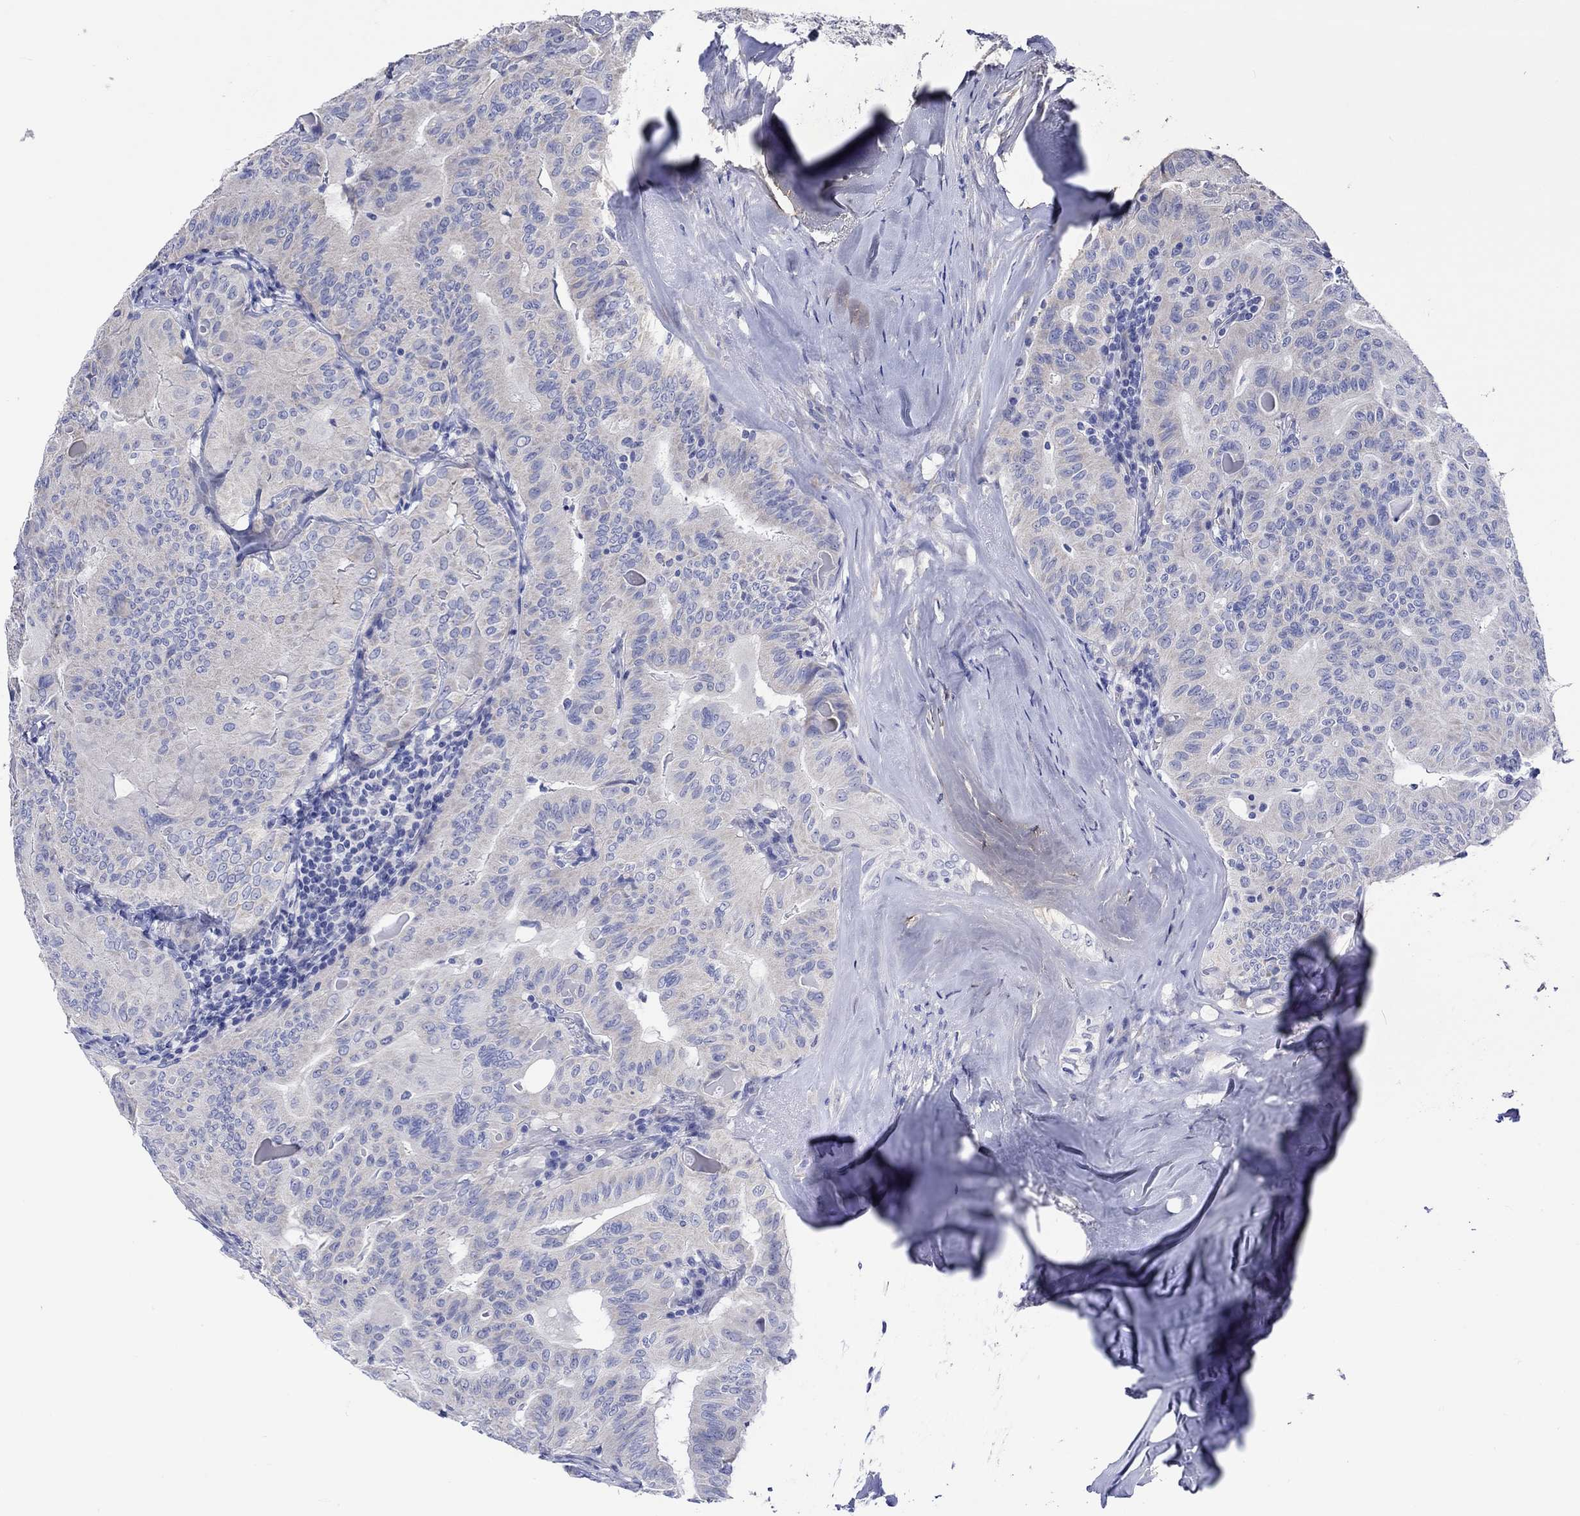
{"staining": {"intensity": "negative", "quantity": "none", "location": "none"}, "tissue": "thyroid cancer", "cell_type": "Tumor cells", "image_type": "cancer", "snomed": [{"axis": "morphology", "description": "Papillary adenocarcinoma, NOS"}, {"axis": "topography", "description": "Thyroid gland"}], "caption": "Photomicrograph shows no protein positivity in tumor cells of thyroid cancer (papillary adenocarcinoma) tissue. Brightfield microscopy of immunohistochemistry stained with DAB (3,3'-diaminobenzidine) (brown) and hematoxylin (blue), captured at high magnification.", "gene": "HARBI1", "patient": {"sex": "female", "age": 68}}